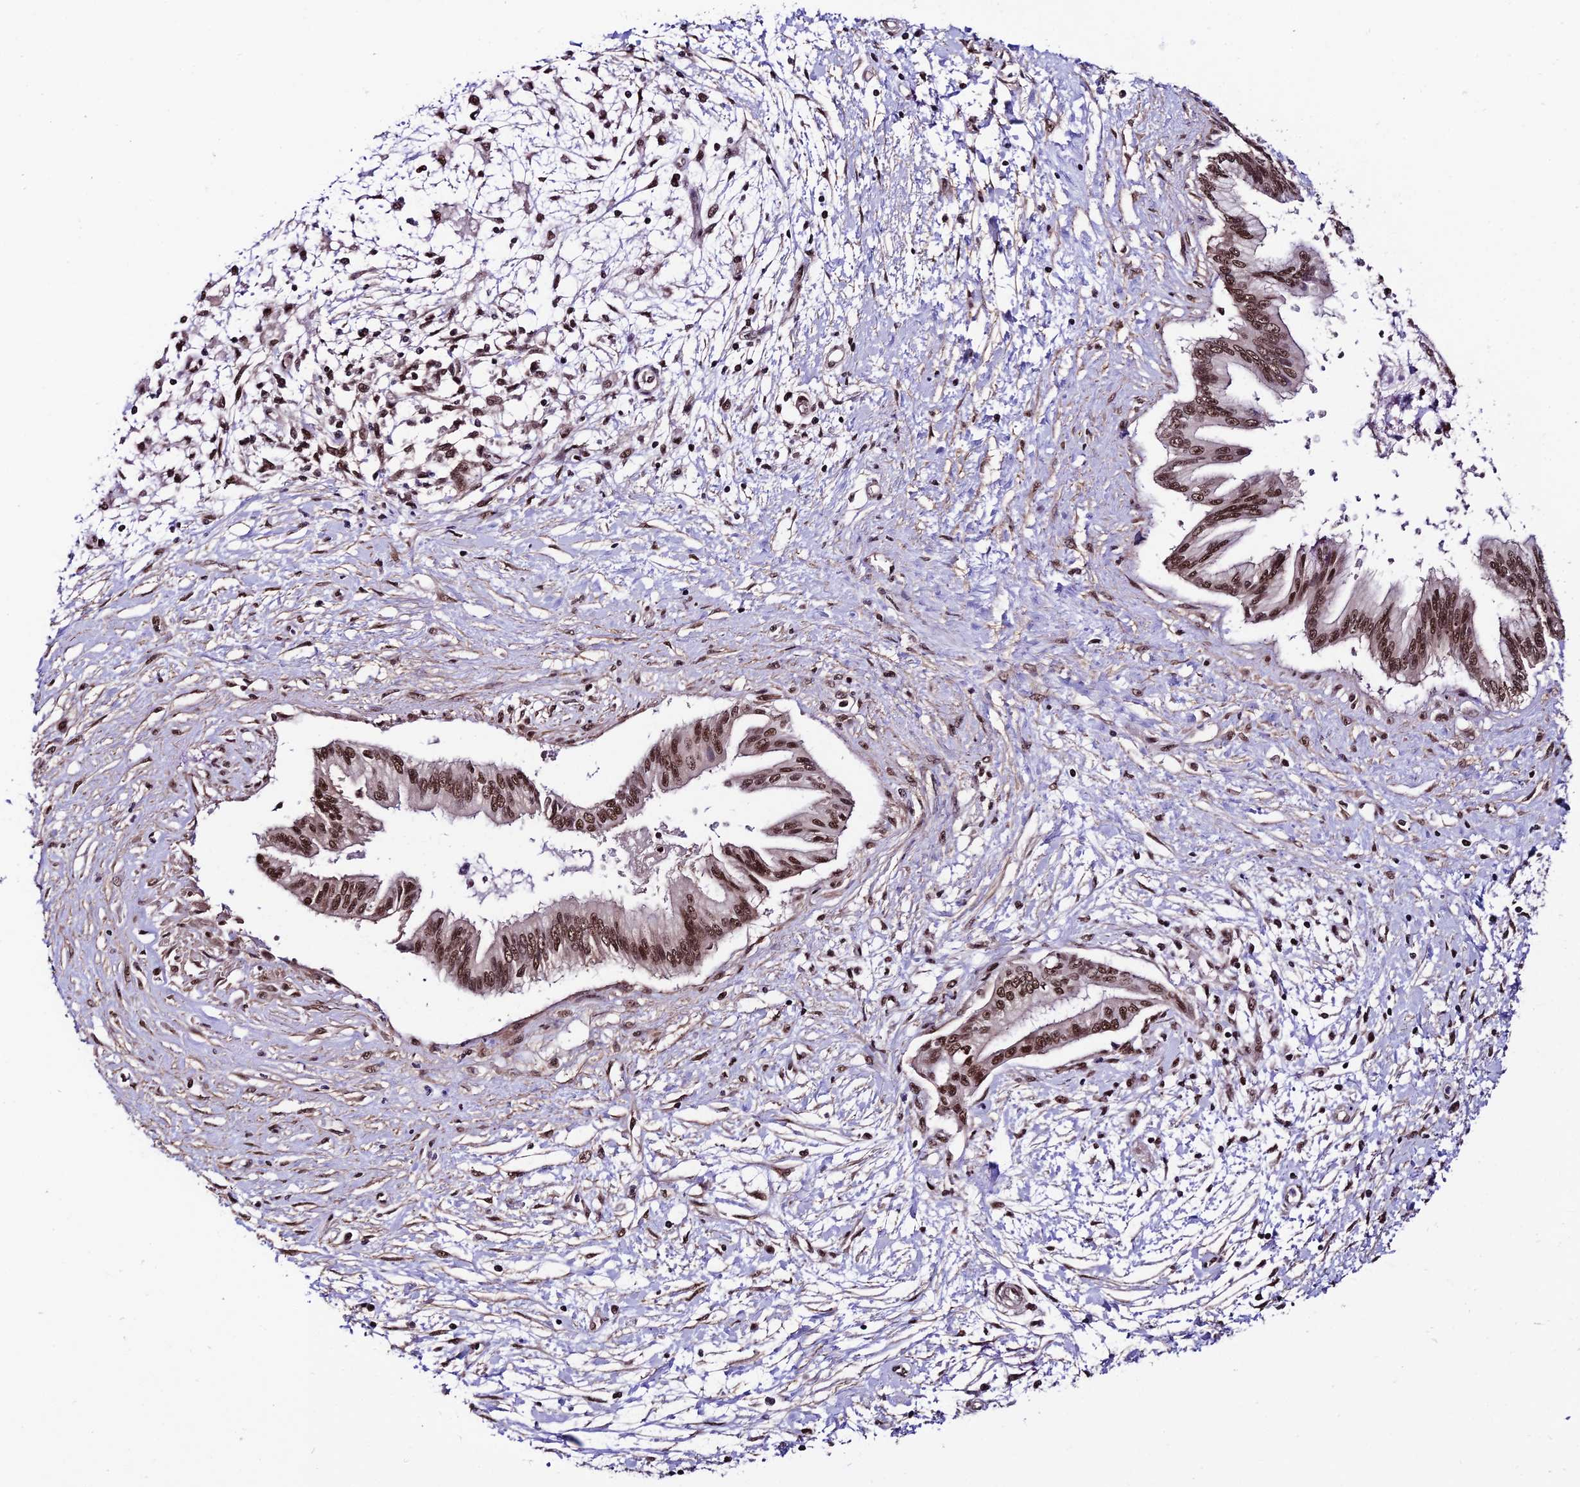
{"staining": {"intensity": "strong", "quantity": ">75%", "location": "nuclear"}, "tissue": "pancreatic cancer", "cell_type": "Tumor cells", "image_type": "cancer", "snomed": [{"axis": "morphology", "description": "Adenocarcinoma, NOS"}, {"axis": "topography", "description": "Pancreas"}], "caption": "Pancreatic cancer (adenocarcinoma) stained for a protein (brown) shows strong nuclear positive positivity in about >75% of tumor cells.", "gene": "RBM42", "patient": {"sex": "male", "age": 46}}